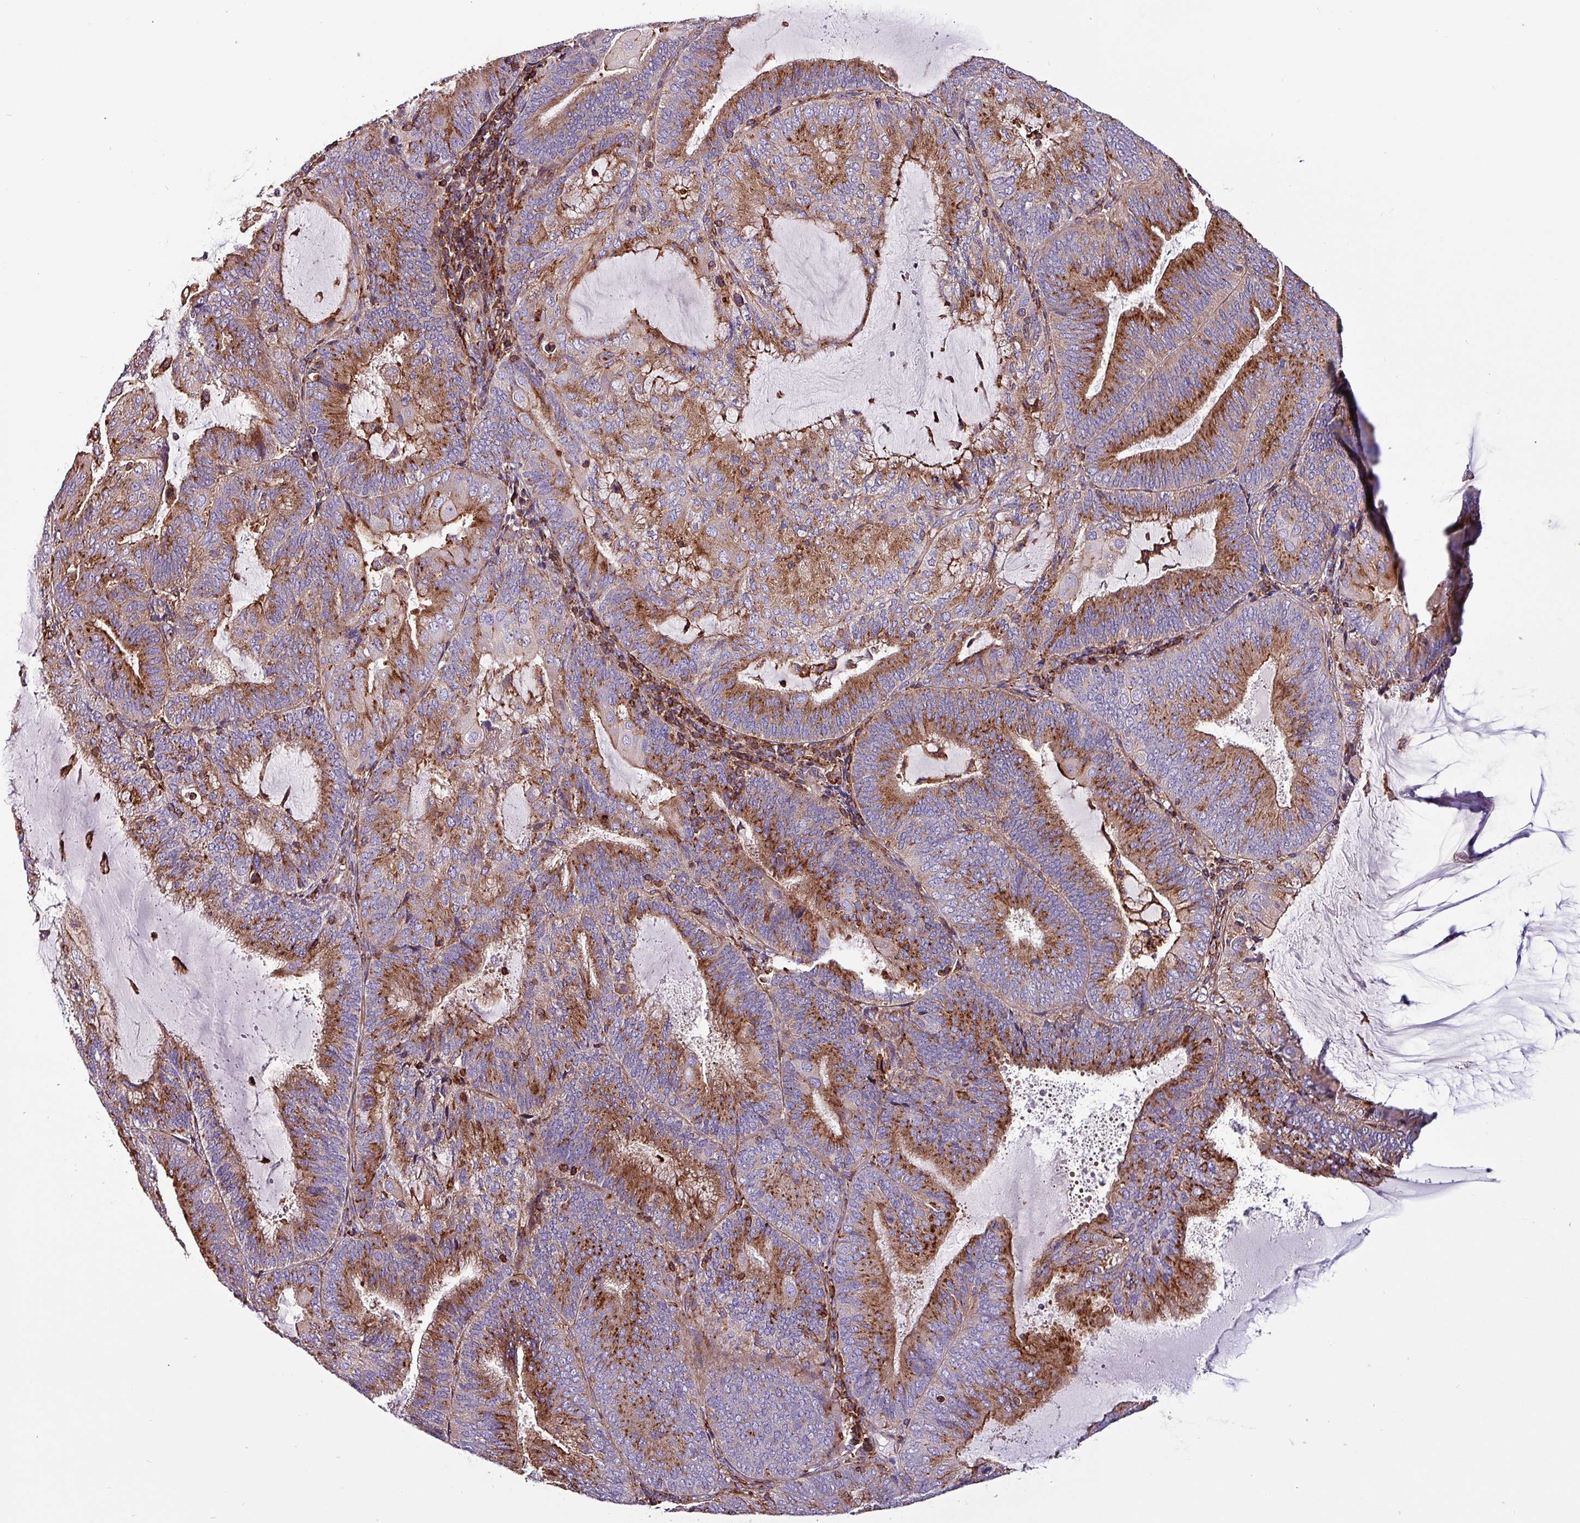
{"staining": {"intensity": "moderate", "quantity": ">75%", "location": "cytoplasmic/membranous"}, "tissue": "endometrial cancer", "cell_type": "Tumor cells", "image_type": "cancer", "snomed": [{"axis": "morphology", "description": "Adenocarcinoma, NOS"}, {"axis": "topography", "description": "Endometrium"}], "caption": "IHC image of human endometrial cancer (adenocarcinoma) stained for a protein (brown), which shows medium levels of moderate cytoplasmic/membranous staining in approximately >75% of tumor cells.", "gene": "VAMP4", "patient": {"sex": "female", "age": 81}}